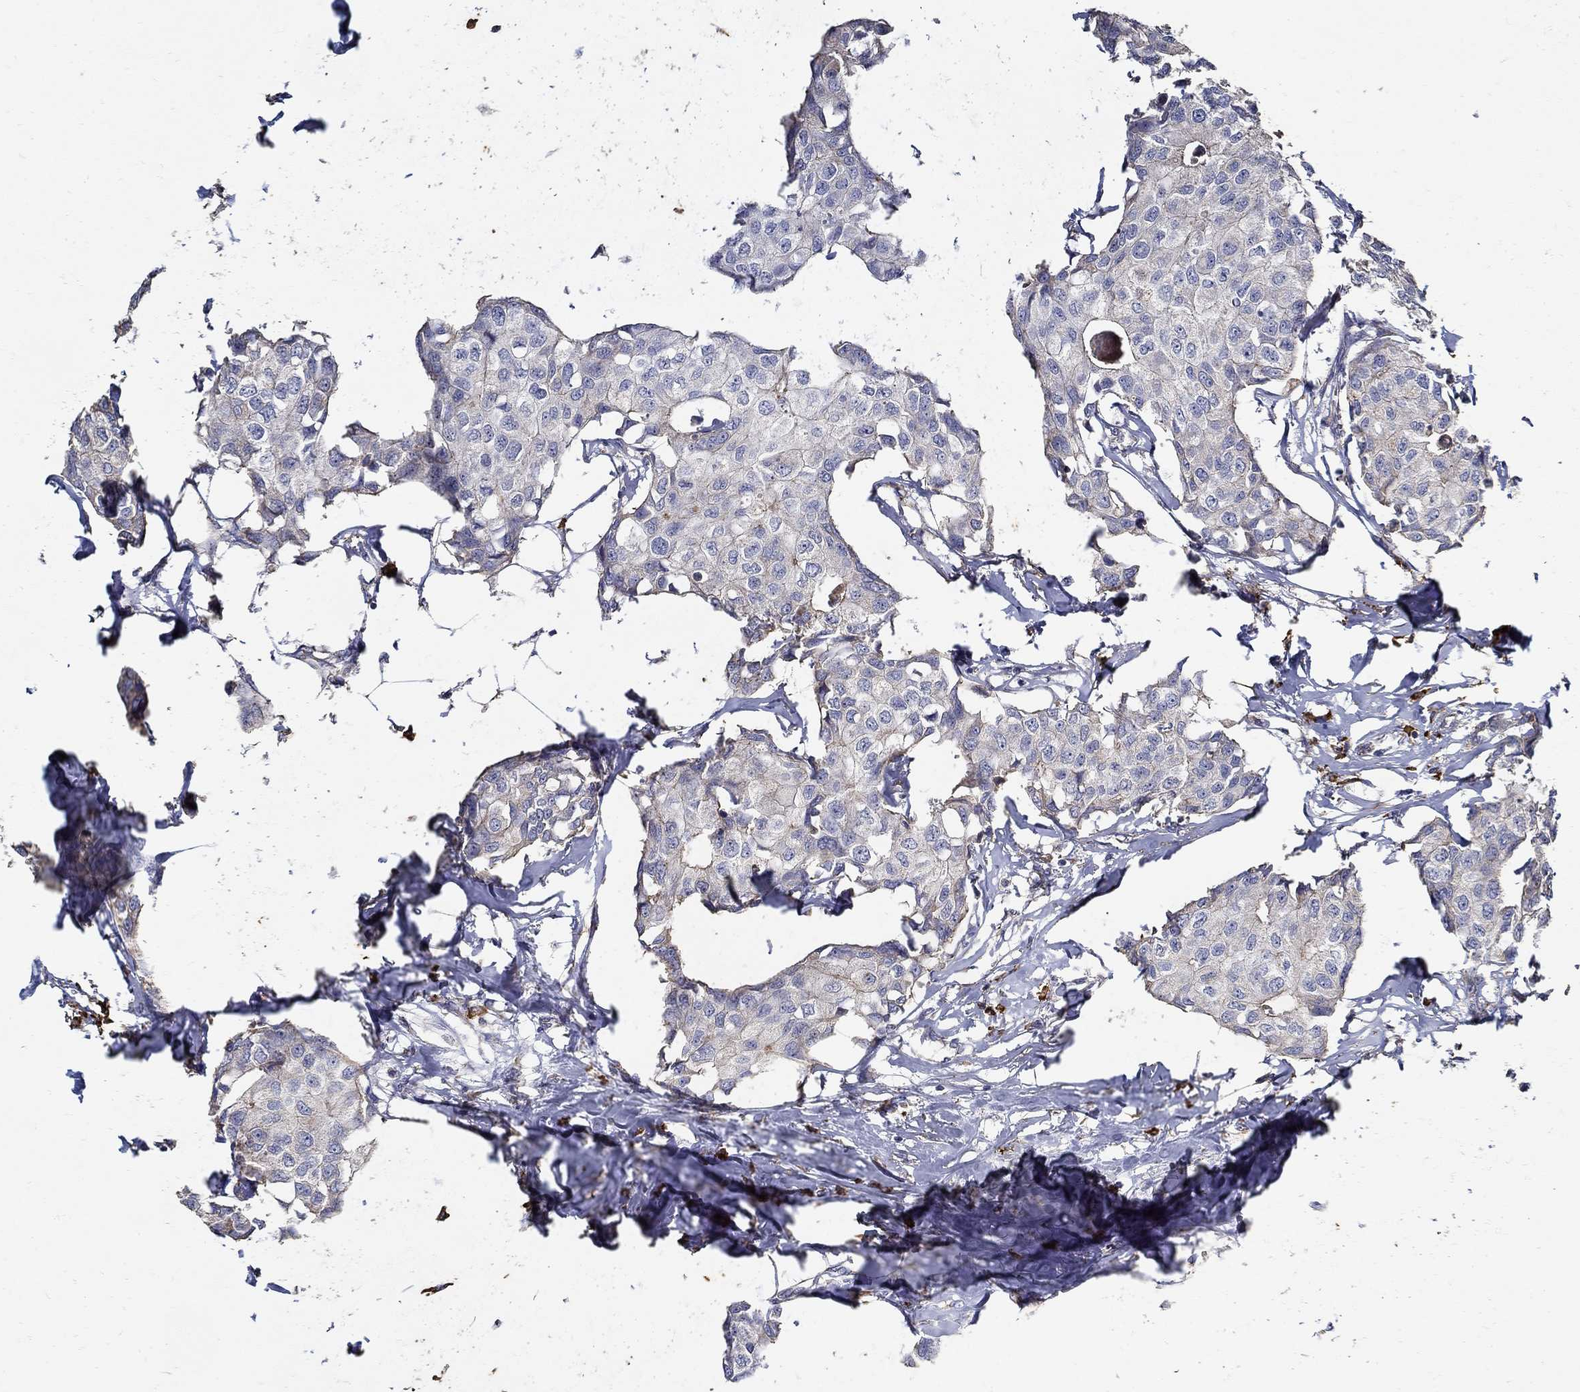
{"staining": {"intensity": "negative", "quantity": "none", "location": "none"}, "tissue": "breast cancer", "cell_type": "Tumor cells", "image_type": "cancer", "snomed": [{"axis": "morphology", "description": "Duct carcinoma"}, {"axis": "topography", "description": "Breast"}], "caption": "Tumor cells show no significant staining in breast invasive ductal carcinoma.", "gene": "EMILIN3", "patient": {"sex": "female", "age": 80}}